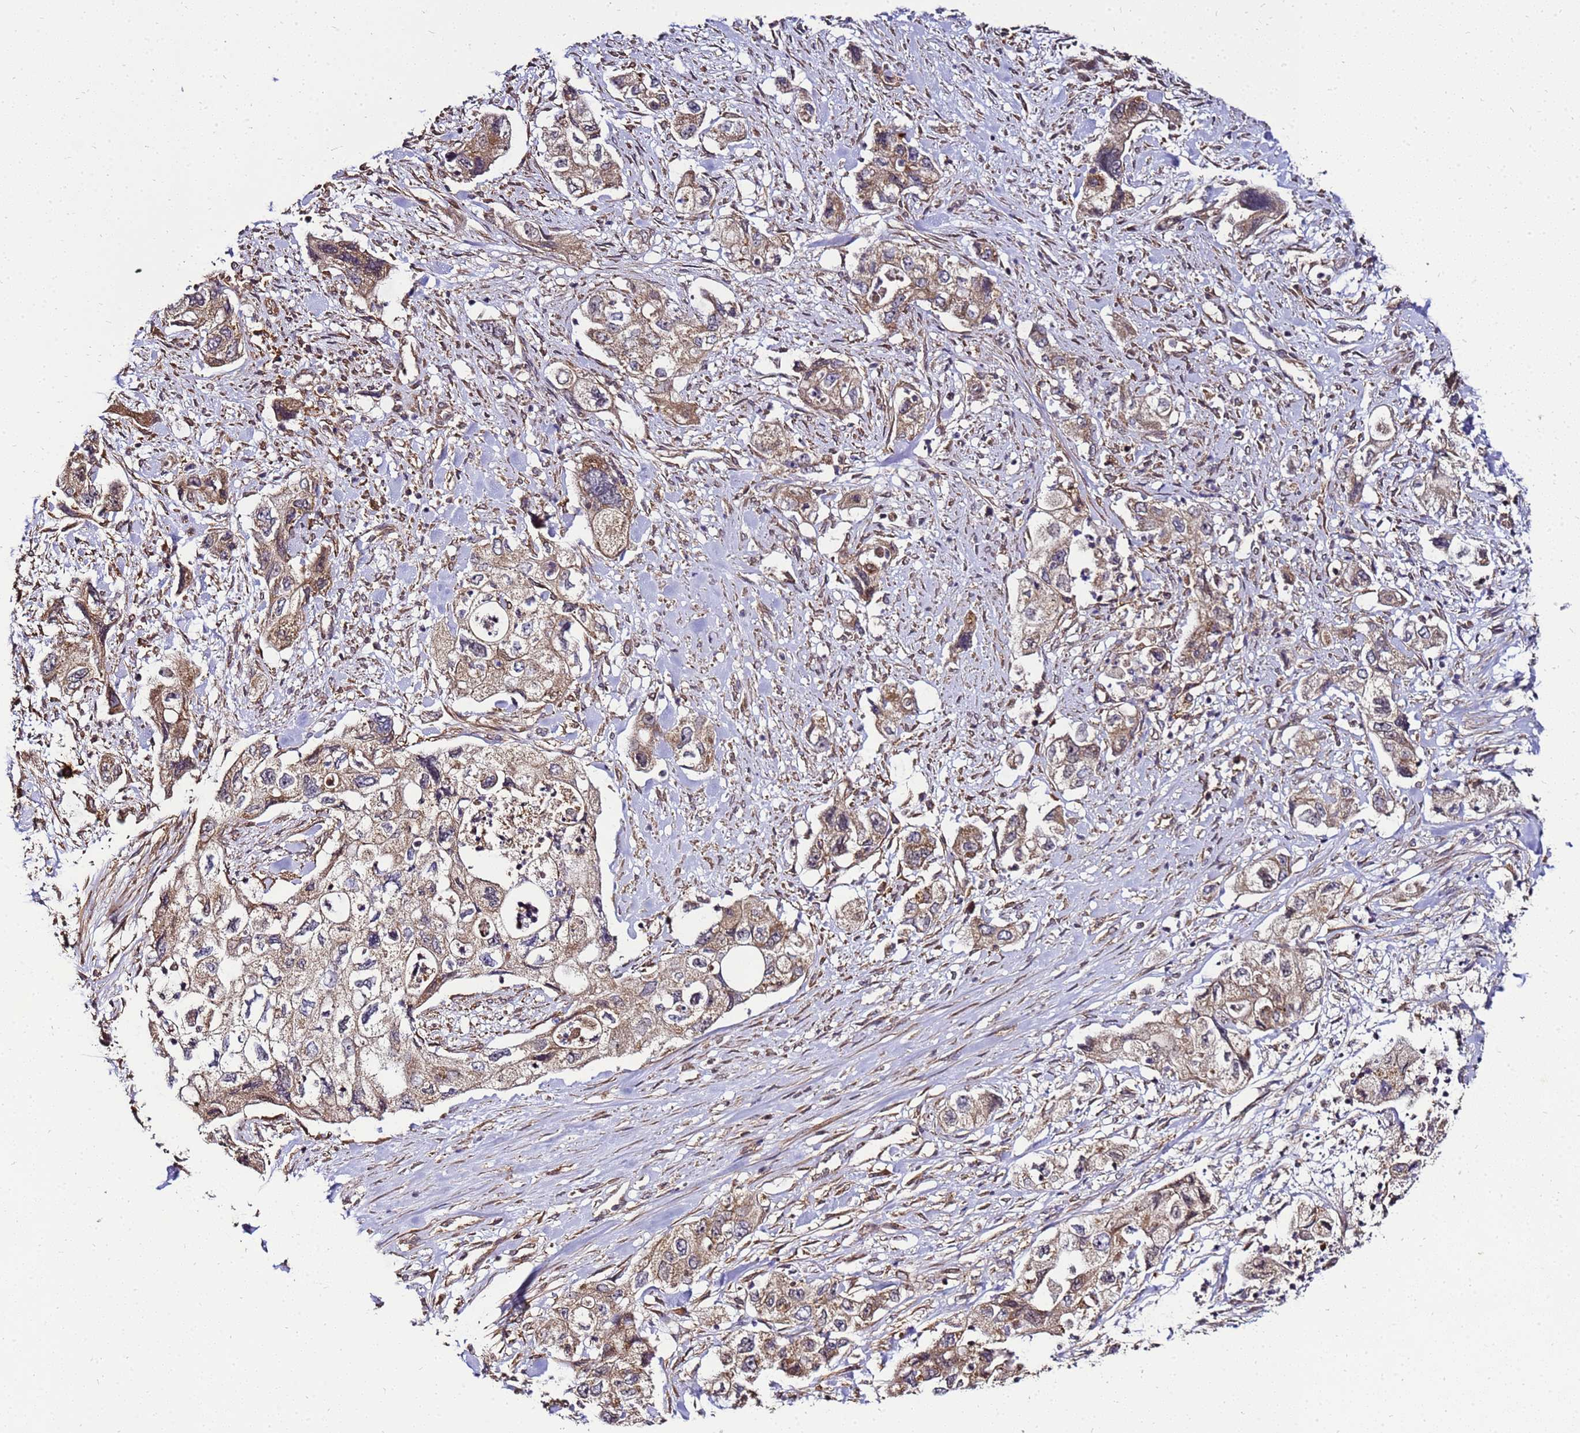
{"staining": {"intensity": "moderate", "quantity": ">75%", "location": "cytoplasmic/membranous"}, "tissue": "pancreatic cancer", "cell_type": "Tumor cells", "image_type": "cancer", "snomed": [{"axis": "morphology", "description": "Adenocarcinoma, NOS"}, {"axis": "topography", "description": "Pancreas"}], "caption": "Immunohistochemistry photomicrograph of neoplastic tissue: human pancreatic cancer stained using IHC displays medium levels of moderate protein expression localized specifically in the cytoplasmic/membranous of tumor cells, appearing as a cytoplasmic/membranous brown color.", "gene": "TRABD", "patient": {"sex": "female", "age": 73}}